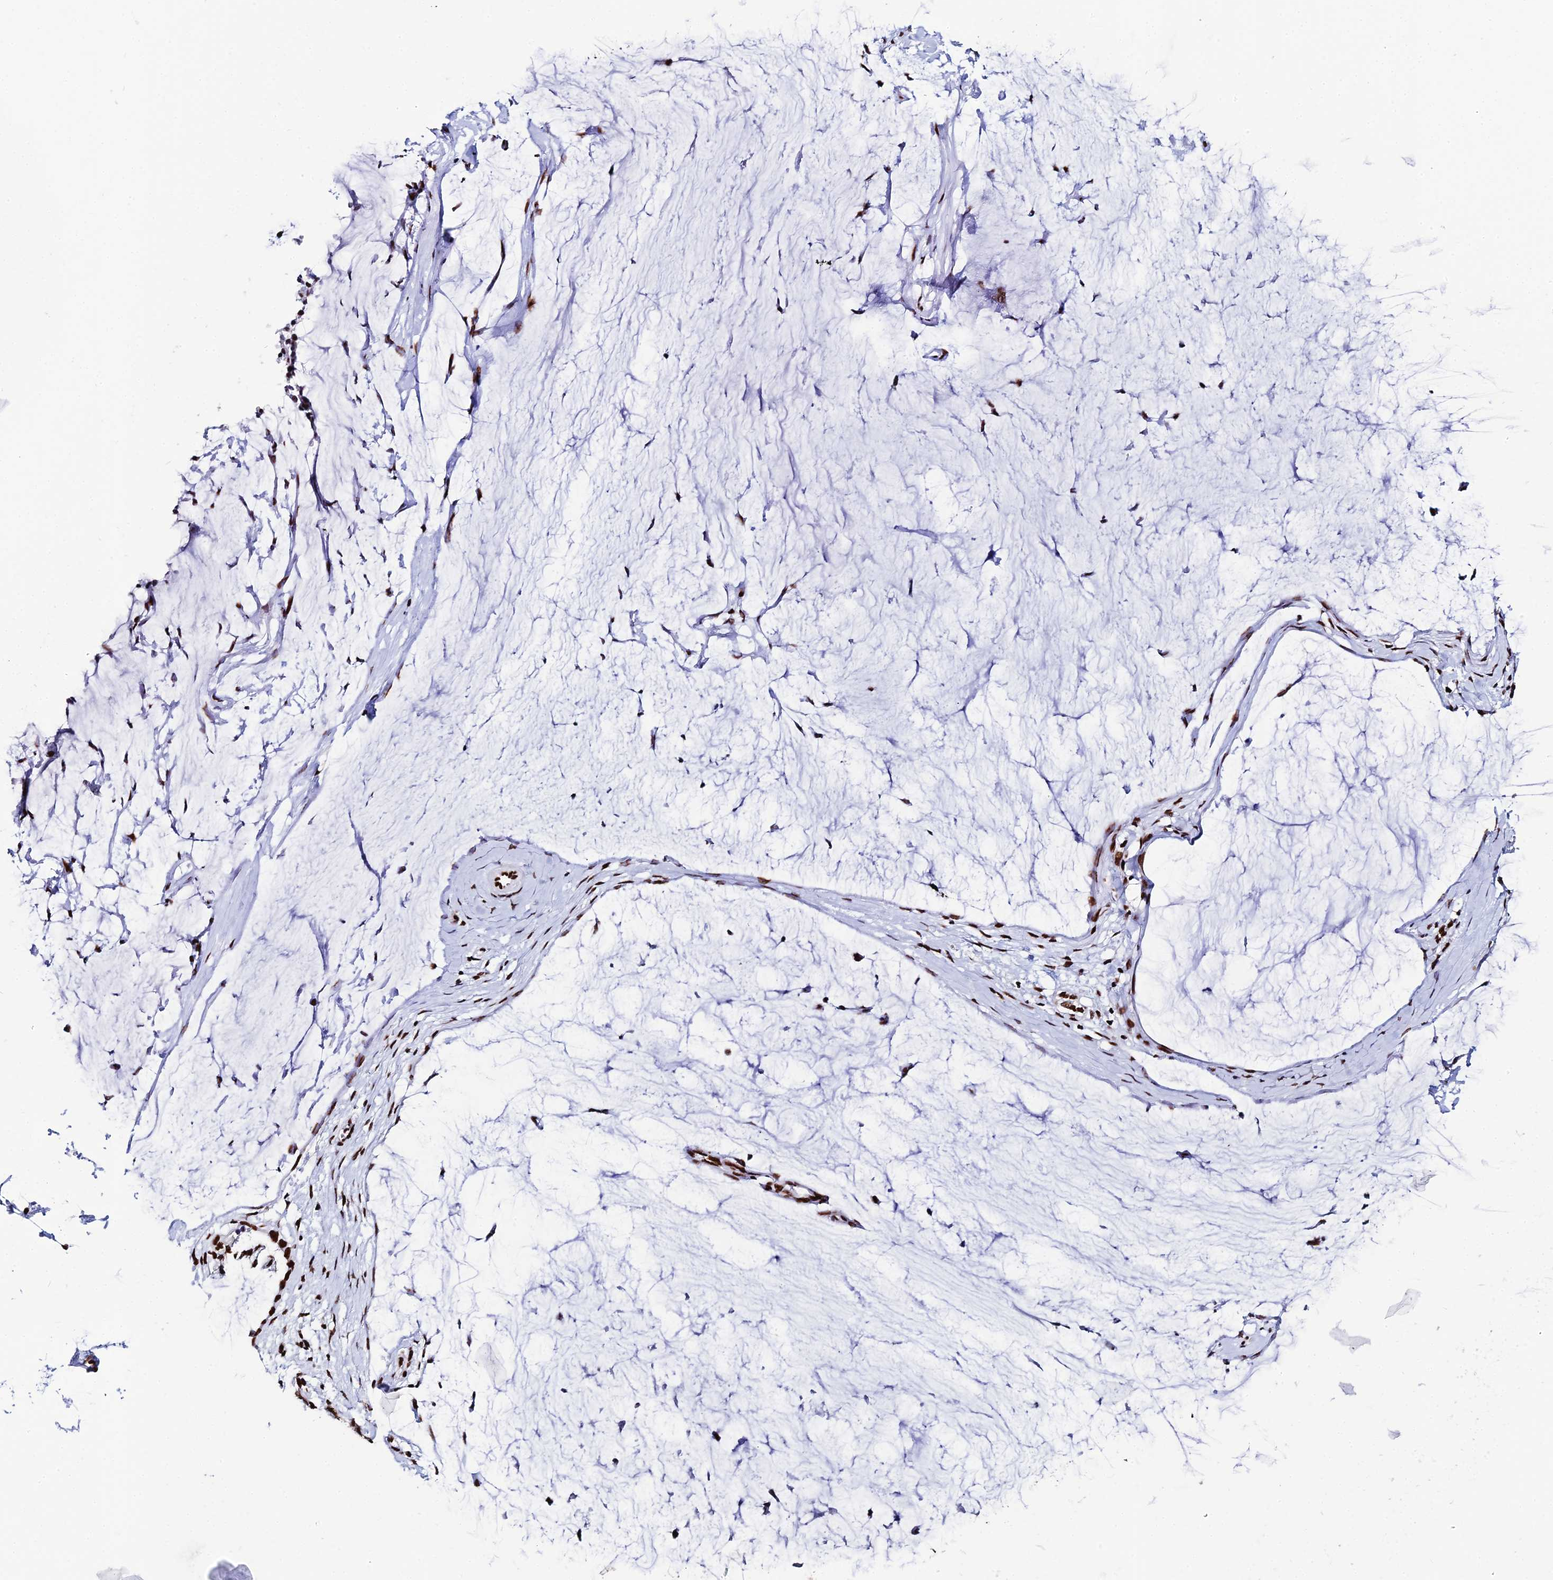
{"staining": {"intensity": "strong", "quantity": ">75%", "location": "nuclear"}, "tissue": "ovarian cancer", "cell_type": "Tumor cells", "image_type": "cancer", "snomed": [{"axis": "morphology", "description": "Cystadenocarcinoma, mucinous, NOS"}, {"axis": "topography", "description": "Ovary"}], "caption": "Immunohistochemistry (IHC) histopathology image of neoplastic tissue: ovarian mucinous cystadenocarcinoma stained using immunohistochemistry reveals high levels of strong protein expression localized specifically in the nuclear of tumor cells, appearing as a nuclear brown color.", "gene": "HNRNPH1", "patient": {"sex": "female", "age": 39}}